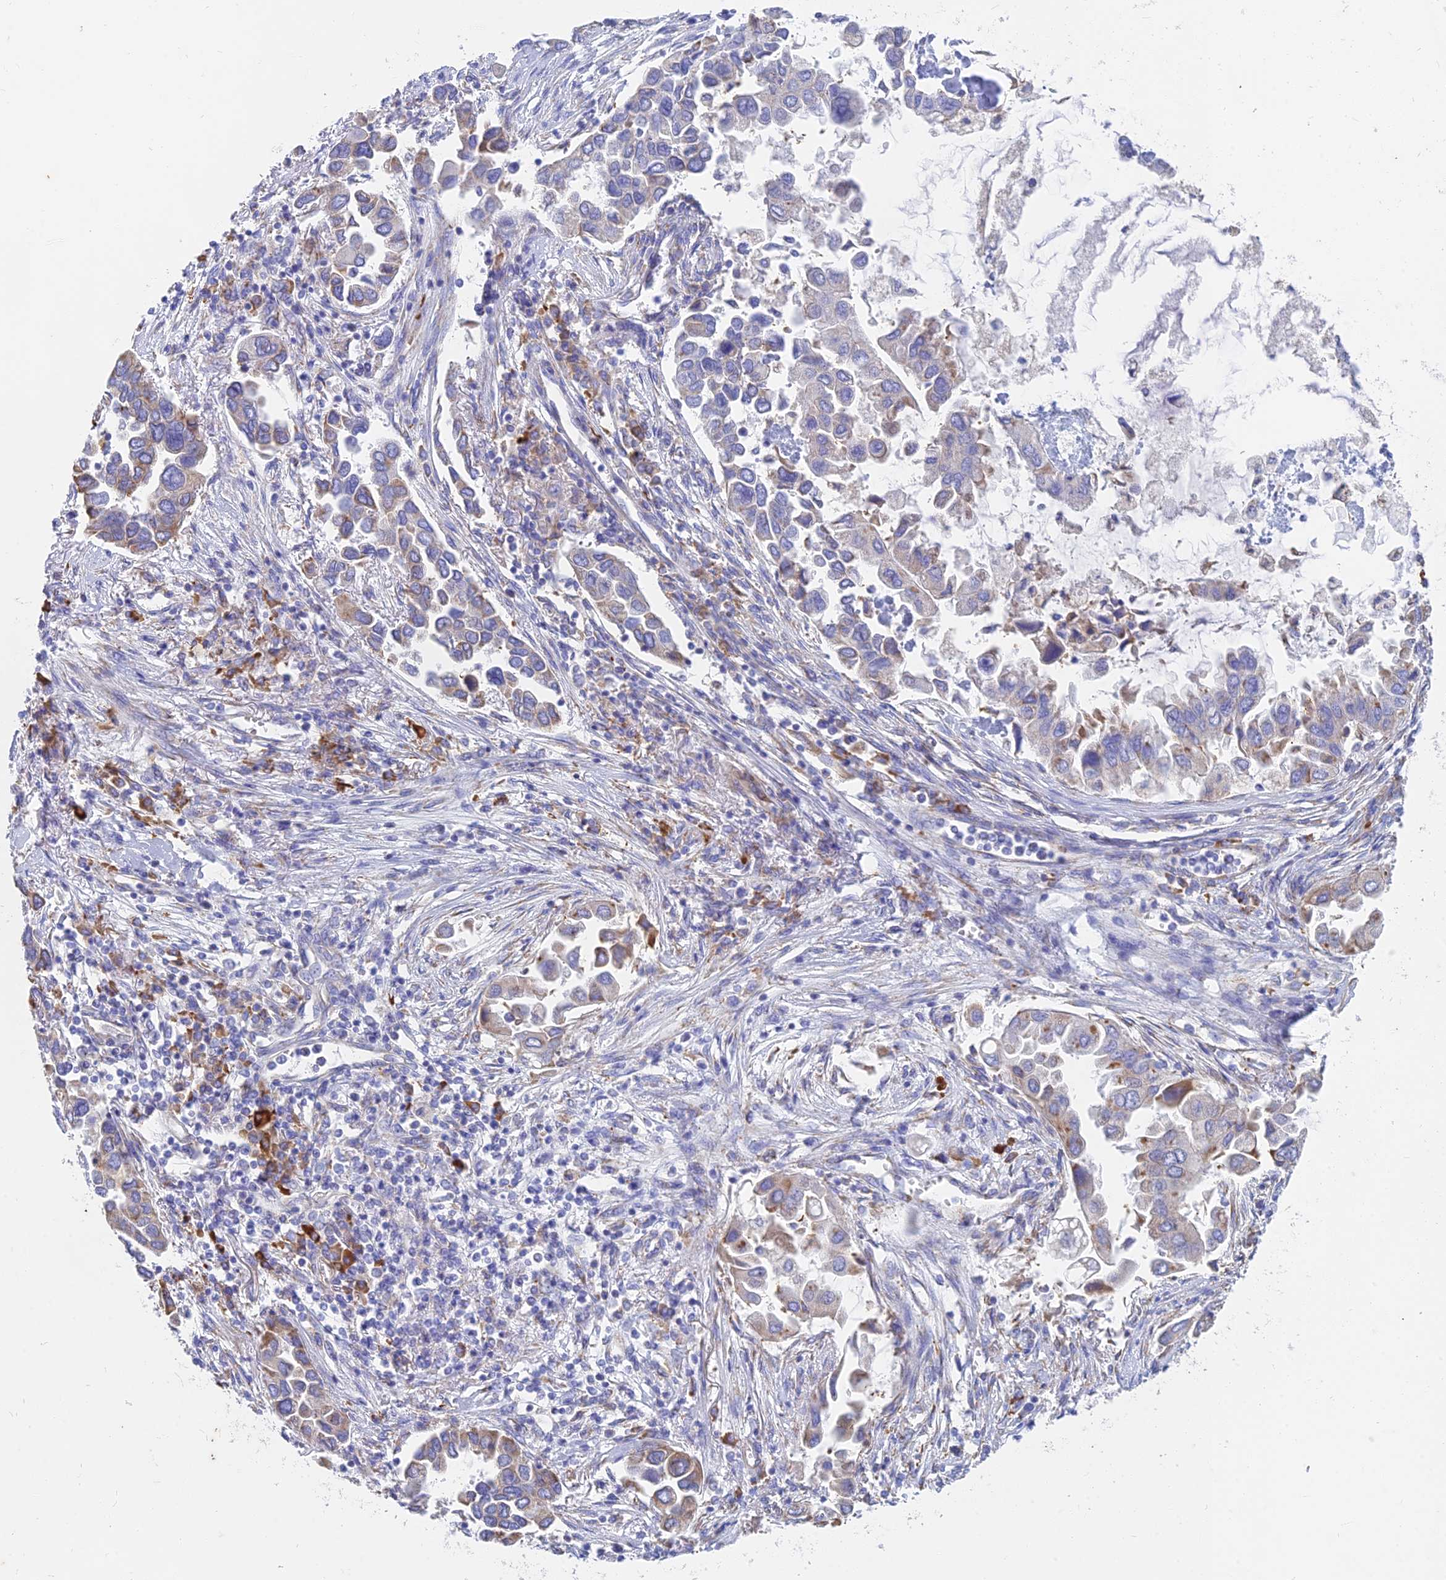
{"staining": {"intensity": "moderate", "quantity": "<25%", "location": "cytoplasmic/membranous"}, "tissue": "lung cancer", "cell_type": "Tumor cells", "image_type": "cancer", "snomed": [{"axis": "morphology", "description": "Adenocarcinoma, NOS"}, {"axis": "topography", "description": "Lung"}], "caption": "DAB immunohistochemical staining of human lung adenocarcinoma displays moderate cytoplasmic/membranous protein staining in about <25% of tumor cells. The staining was performed using DAB, with brown indicating positive protein expression. Nuclei are stained blue with hematoxylin.", "gene": "WDR35", "patient": {"sex": "female", "age": 76}}